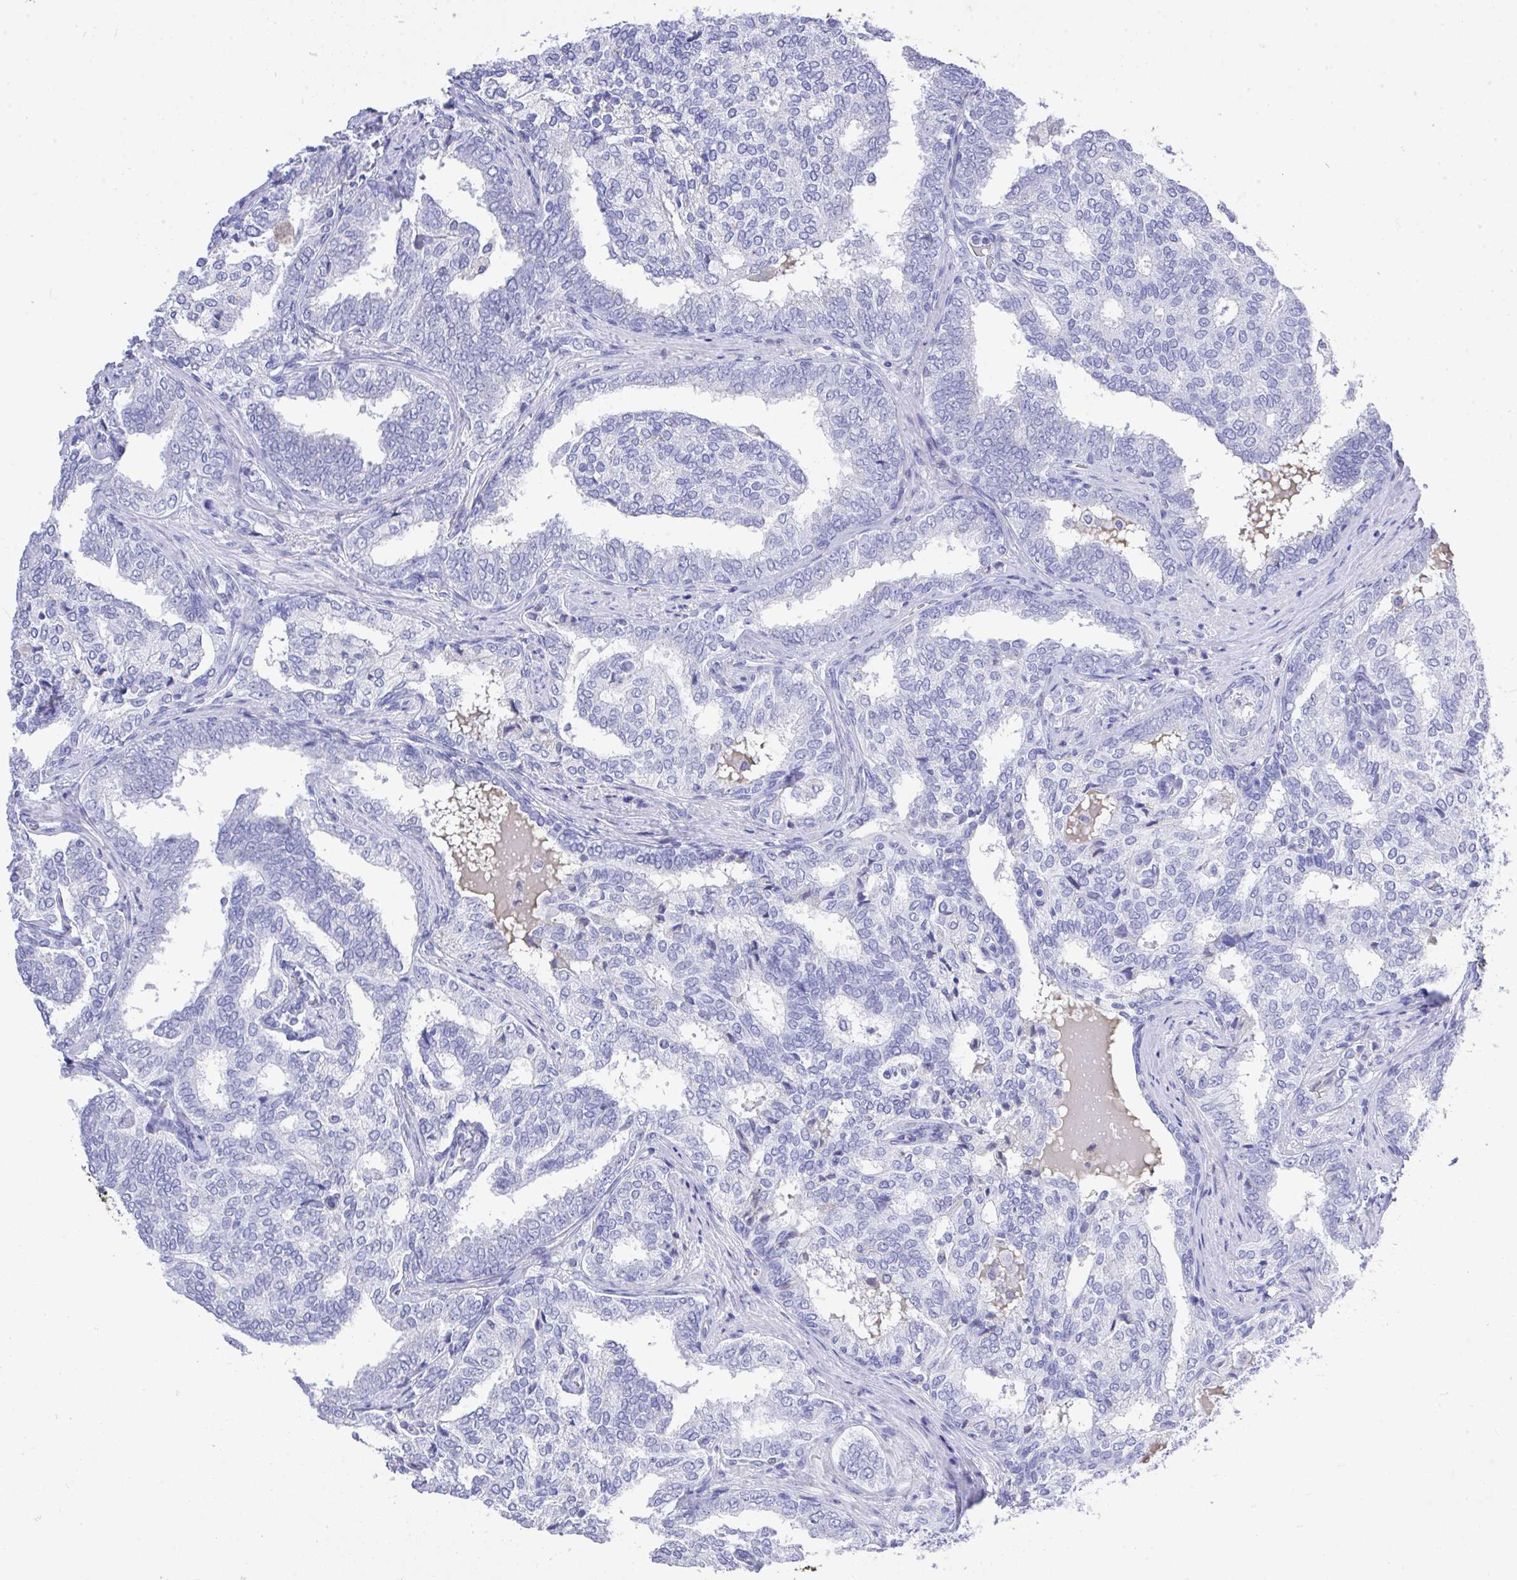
{"staining": {"intensity": "negative", "quantity": "none", "location": "none"}, "tissue": "prostate cancer", "cell_type": "Tumor cells", "image_type": "cancer", "snomed": [{"axis": "morphology", "description": "Adenocarcinoma, High grade"}, {"axis": "topography", "description": "Prostate"}], "caption": "Protein analysis of prostate cancer (high-grade adenocarcinoma) demonstrates no significant positivity in tumor cells.", "gene": "MS4A12", "patient": {"sex": "male", "age": 72}}